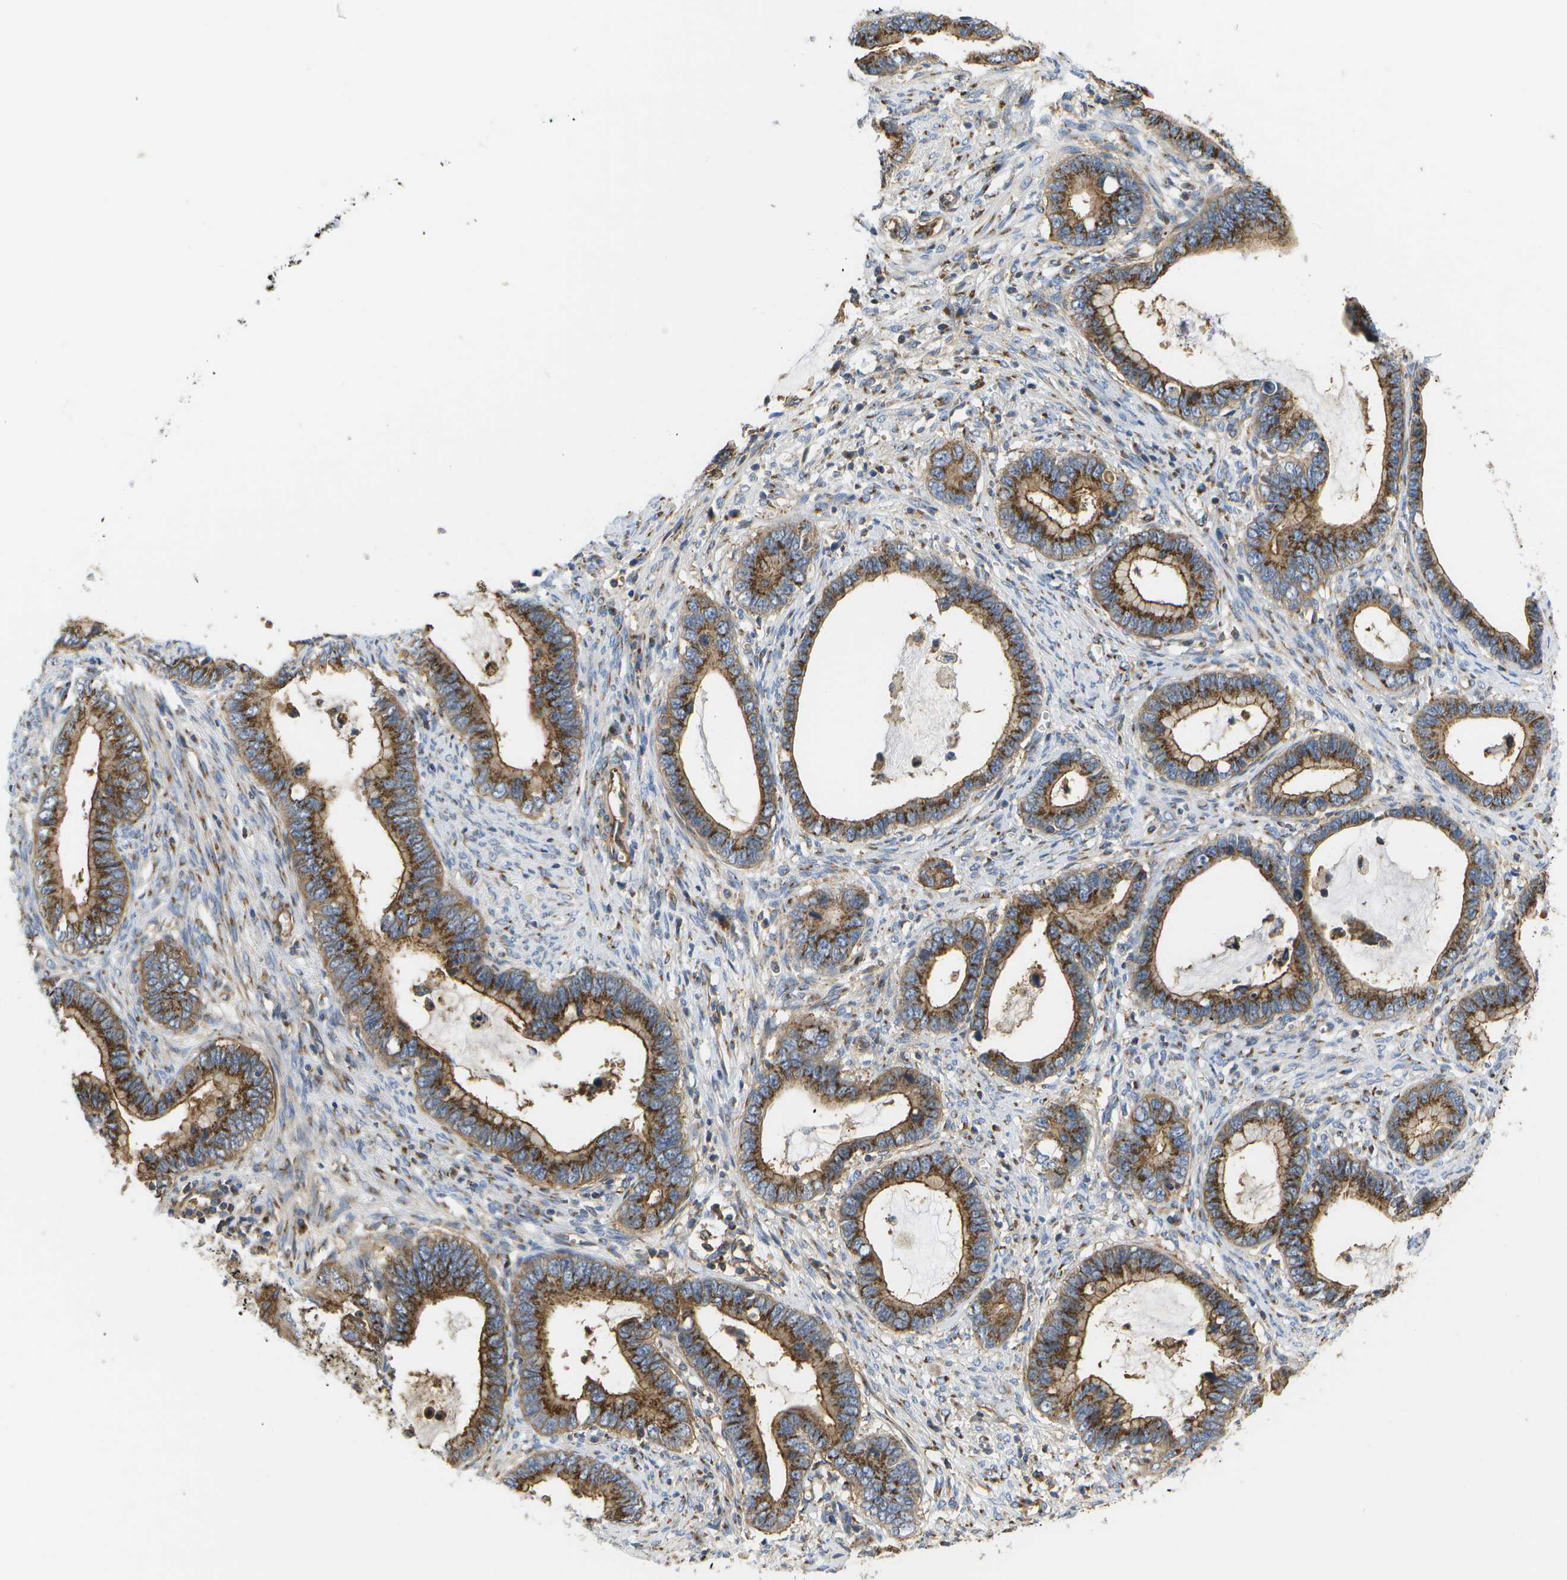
{"staining": {"intensity": "strong", "quantity": ">75%", "location": "cytoplasmic/membranous"}, "tissue": "cervical cancer", "cell_type": "Tumor cells", "image_type": "cancer", "snomed": [{"axis": "morphology", "description": "Adenocarcinoma, NOS"}, {"axis": "topography", "description": "Cervix"}], "caption": "A histopathology image showing strong cytoplasmic/membranous staining in about >75% of tumor cells in cervical cancer, as visualized by brown immunohistochemical staining.", "gene": "BST2", "patient": {"sex": "female", "age": 44}}